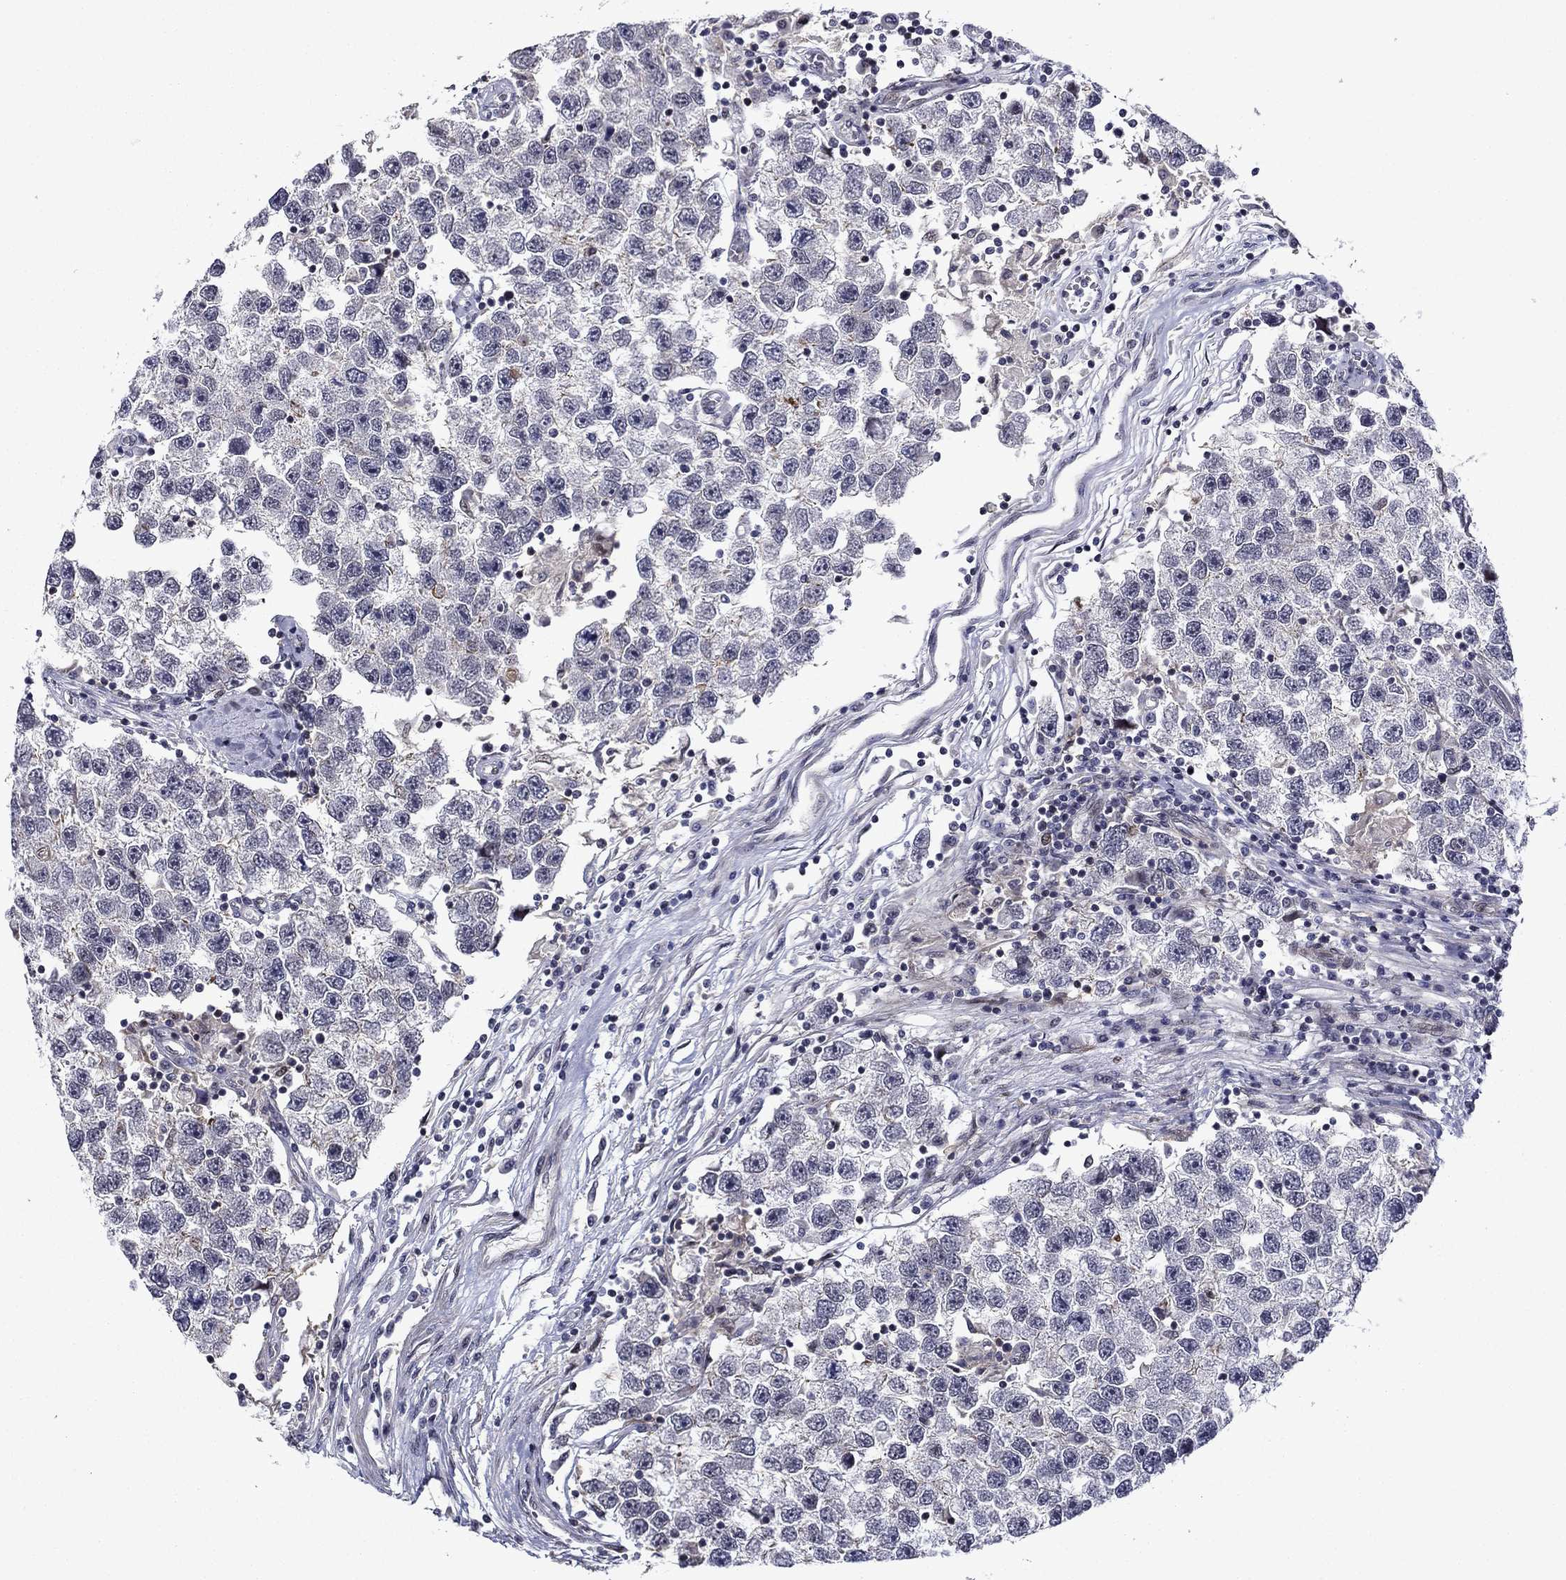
{"staining": {"intensity": "negative", "quantity": "none", "location": "none"}, "tissue": "testis cancer", "cell_type": "Tumor cells", "image_type": "cancer", "snomed": [{"axis": "morphology", "description": "Seminoma, NOS"}, {"axis": "topography", "description": "Testis"}], "caption": "Immunohistochemistry photomicrograph of testis cancer (seminoma) stained for a protein (brown), which exhibits no expression in tumor cells.", "gene": "B3GAT1", "patient": {"sex": "male", "age": 26}}